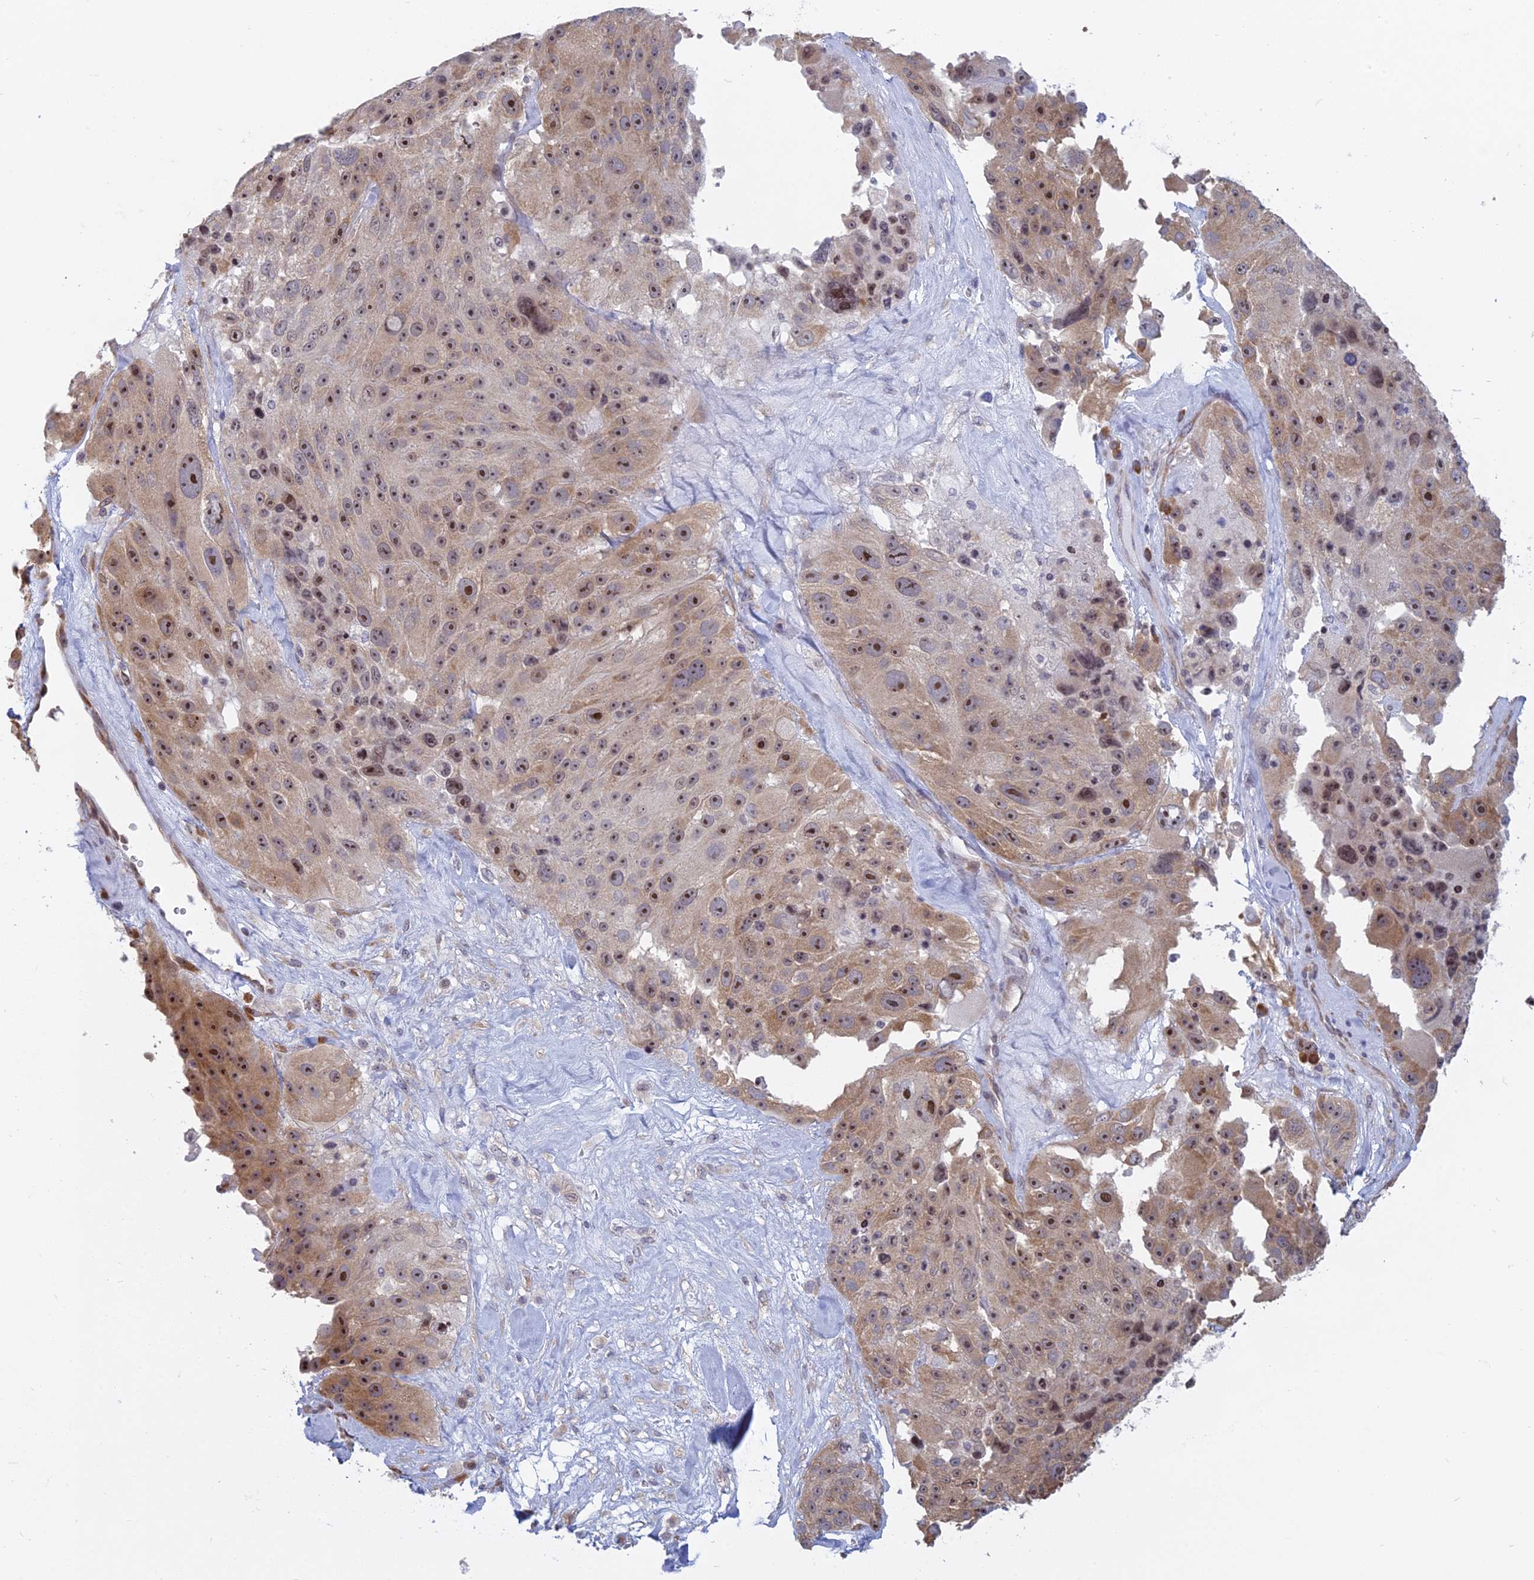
{"staining": {"intensity": "strong", "quantity": "25%-75%", "location": "cytoplasmic/membranous,nuclear"}, "tissue": "melanoma", "cell_type": "Tumor cells", "image_type": "cancer", "snomed": [{"axis": "morphology", "description": "Malignant melanoma, Metastatic site"}, {"axis": "topography", "description": "Lymph node"}], "caption": "Strong cytoplasmic/membranous and nuclear expression for a protein is present in about 25%-75% of tumor cells of malignant melanoma (metastatic site) using immunohistochemistry.", "gene": "RPS19BP1", "patient": {"sex": "male", "age": 62}}